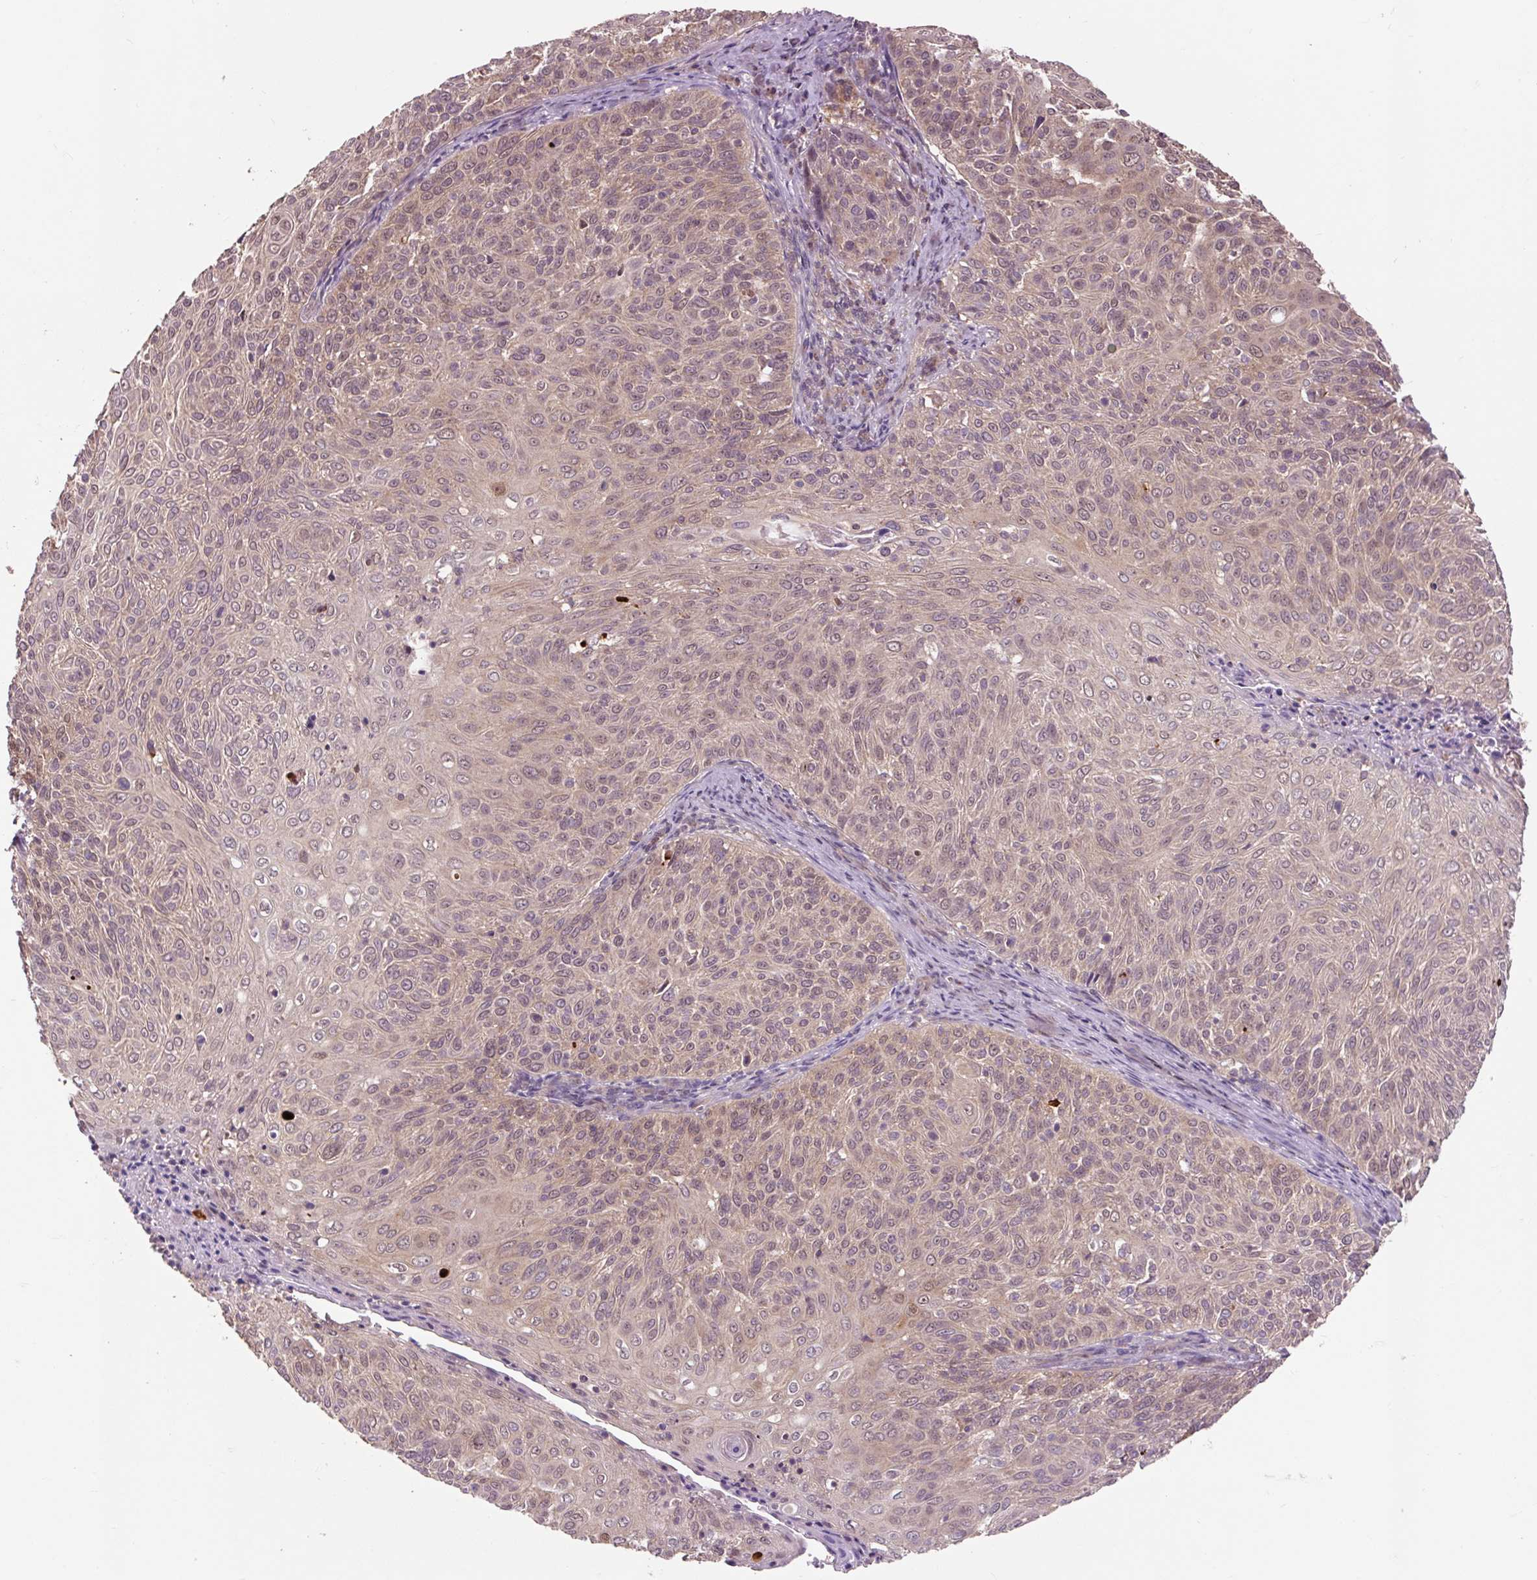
{"staining": {"intensity": "weak", "quantity": "25%-75%", "location": "cytoplasmic/membranous,nuclear"}, "tissue": "cervical cancer", "cell_type": "Tumor cells", "image_type": "cancer", "snomed": [{"axis": "morphology", "description": "Squamous cell carcinoma, NOS"}, {"axis": "topography", "description": "Cervix"}], "caption": "Immunohistochemical staining of human cervical cancer reveals weak cytoplasmic/membranous and nuclear protein staining in about 25%-75% of tumor cells.", "gene": "MMS19", "patient": {"sex": "female", "age": 31}}